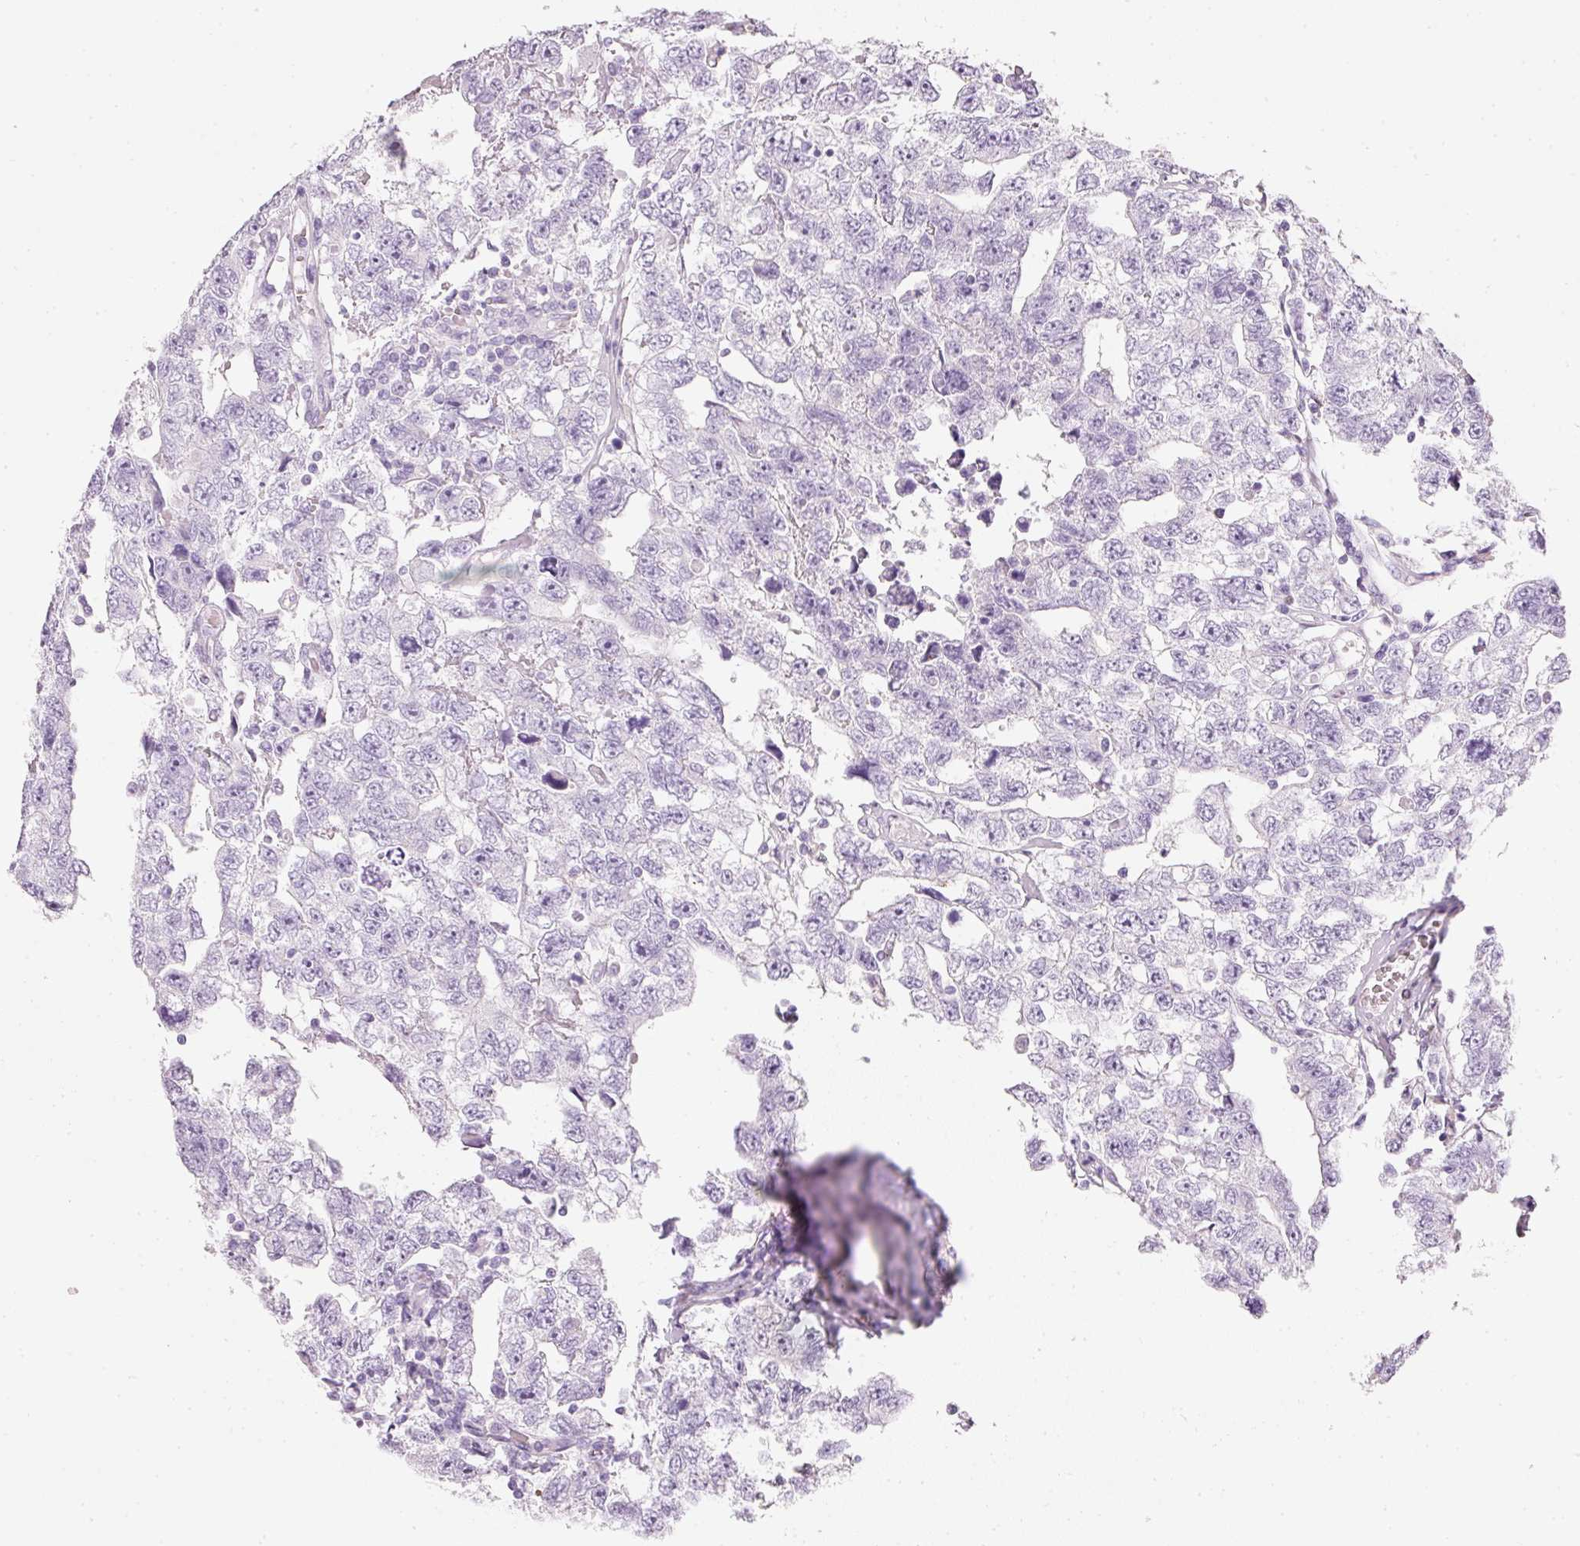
{"staining": {"intensity": "negative", "quantity": "none", "location": "none"}, "tissue": "testis cancer", "cell_type": "Tumor cells", "image_type": "cancer", "snomed": [{"axis": "morphology", "description": "Carcinoma, Embryonal, NOS"}, {"axis": "topography", "description": "Testis"}], "caption": "This is a image of IHC staining of embryonal carcinoma (testis), which shows no expression in tumor cells.", "gene": "PDXDC1", "patient": {"sex": "male", "age": 22}}